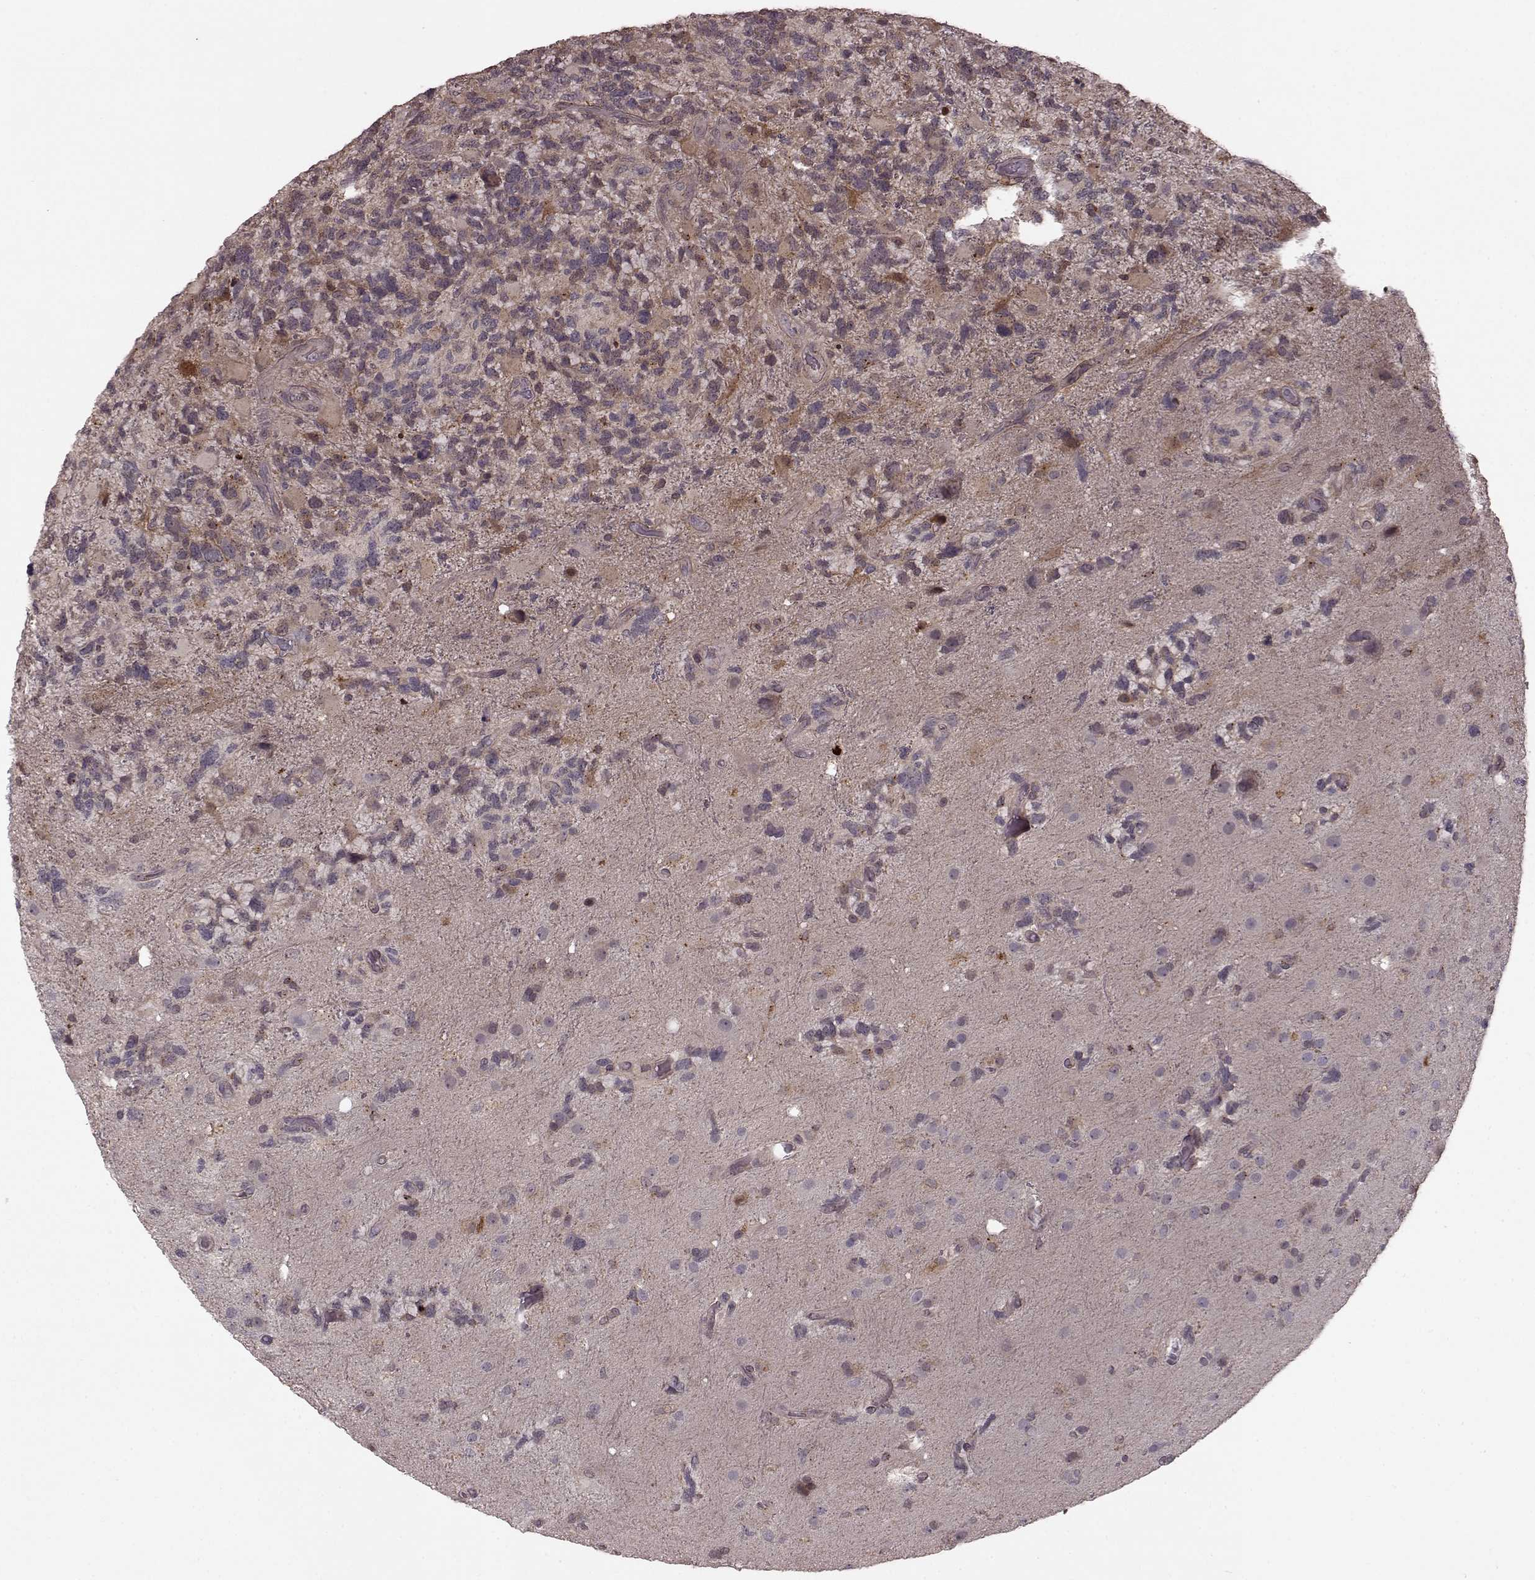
{"staining": {"intensity": "weak", "quantity": "25%-75%", "location": "cytoplasmic/membranous"}, "tissue": "glioma", "cell_type": "Tumor cells", "image_type": "cancer", "snomed": [{"axis": "morphology", "description": "Glioma, malignant, High grade"}, {"axis": "topography", "description": "Brain"}], "caption": "Human glioma stained with a protein marker reveals weak staining in tumor cells.", "gene": "GSS", "patient": {"sex": "female", "age": 71}}